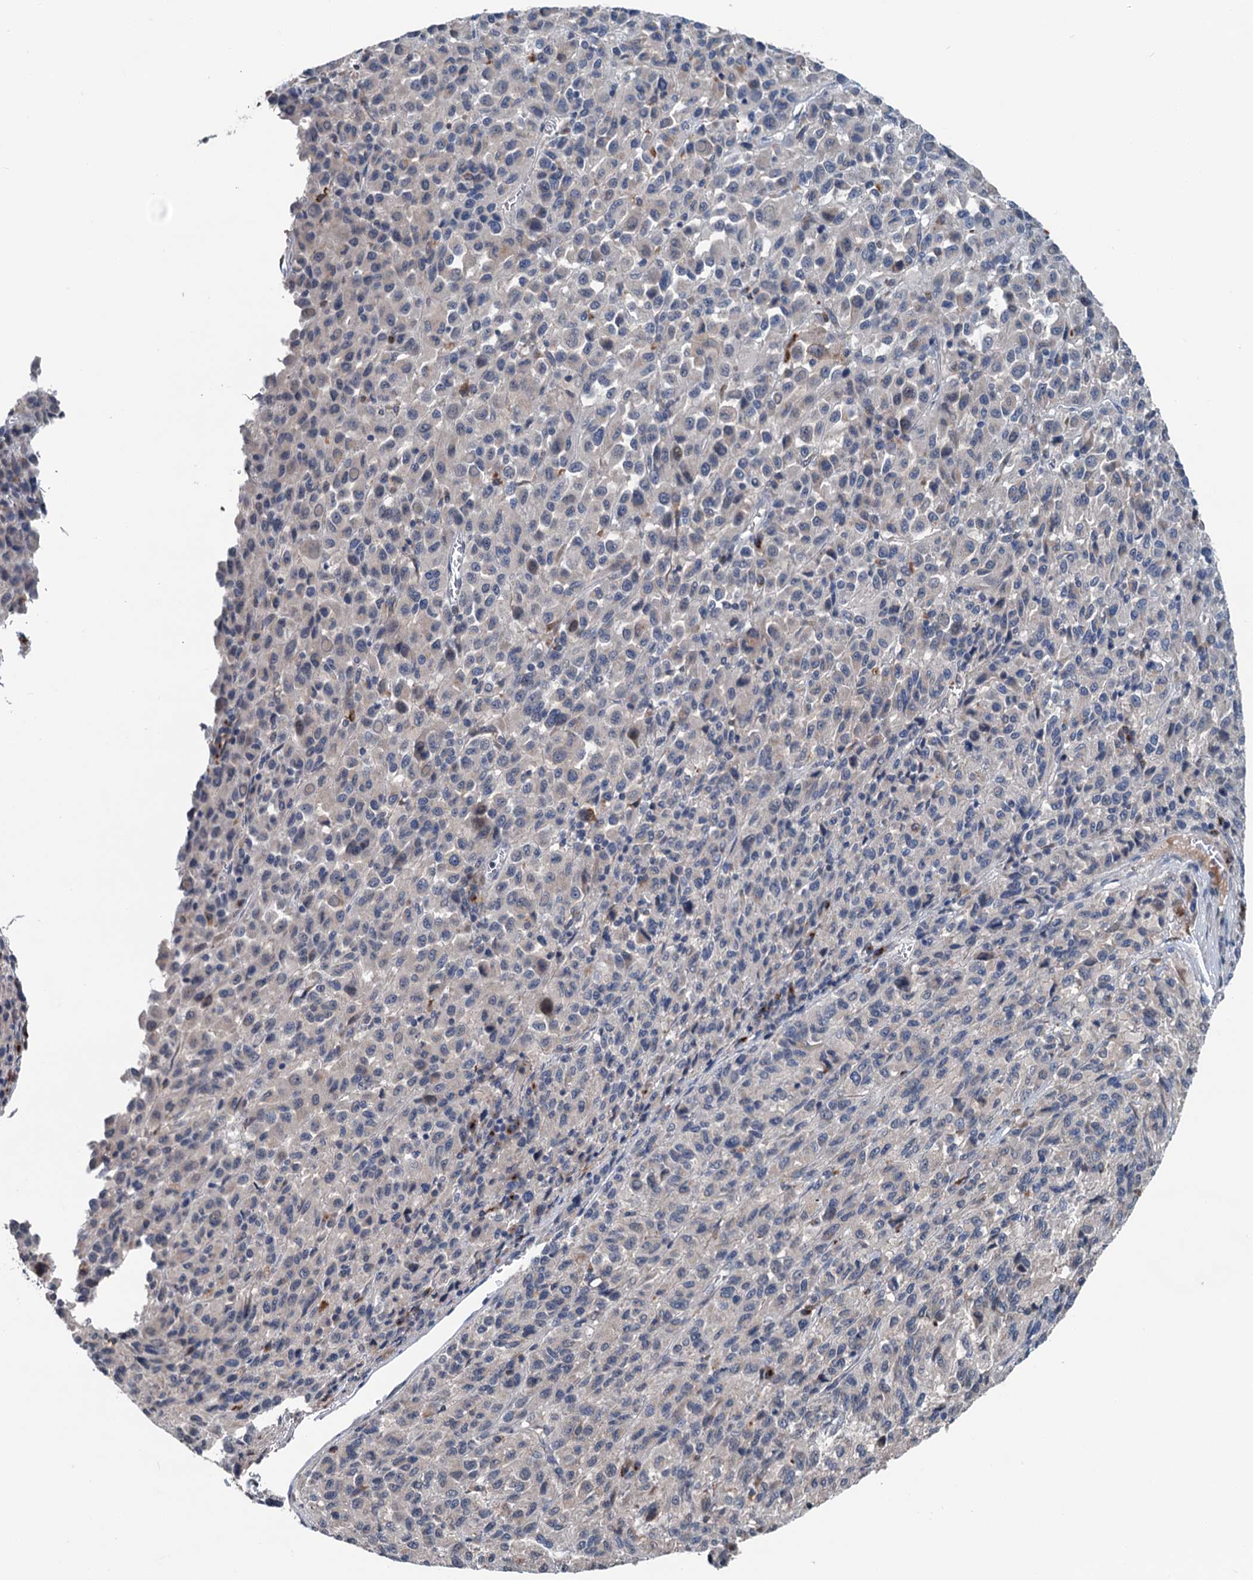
{"staining": {"intensity": "negative", "quantity": "none", "location": "none"}, "tissue": "melanoma", "cell_type": "Tumor cells", "image_type": "cancer", "snomed": [{"axis": "morphology", "description": "Malignant melanoma, Metastatic site"}, {"axis": "topography", "description": "Lung"}], "caption": "Immunohistochemistry (IHC) of melanoma exhibits no expression in tumor cells.", "gene": "SHLD1", "patient": {"sex": "male", "age": 64}}